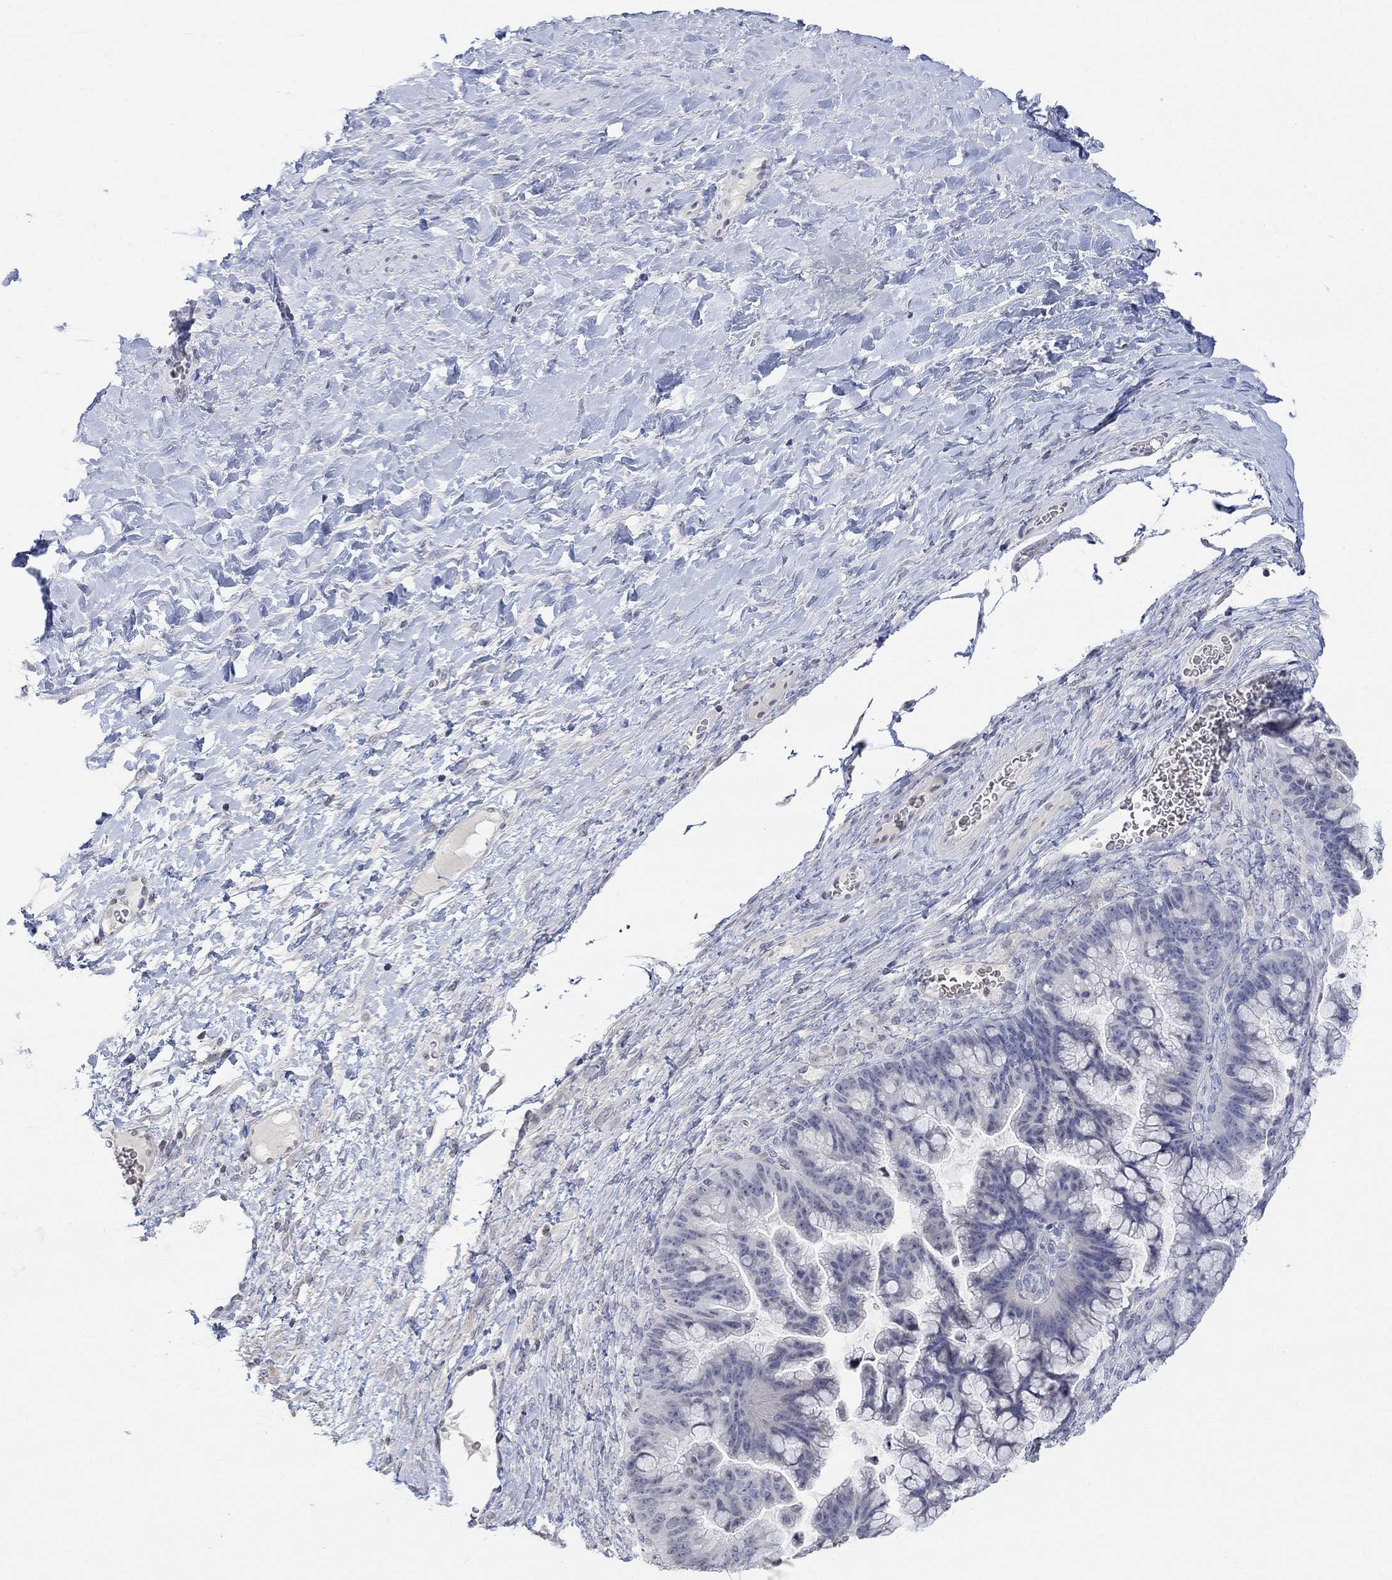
{"staining": {"intensity": "negative", "quantity": "none", "location": "none"}, "tissue": "ovarian cancer", "cell_type": "Tumor cells", "image_type": "cancer", "snomed": [{"axis": "morphology", "description": "Cystadenocarcinoma, mucinous, NOS"}, {"axis": "topography", "description": "Ovary"}], "caption": "IHC micrograph of neoplastic tissue: ovarian cancer stained with DAB (3,3'-diaminobenzidine) reveals no significant protein staining in tumor cells.", "gene": "TMEM255A", "patient": {"sex": "female", "age": 67}}